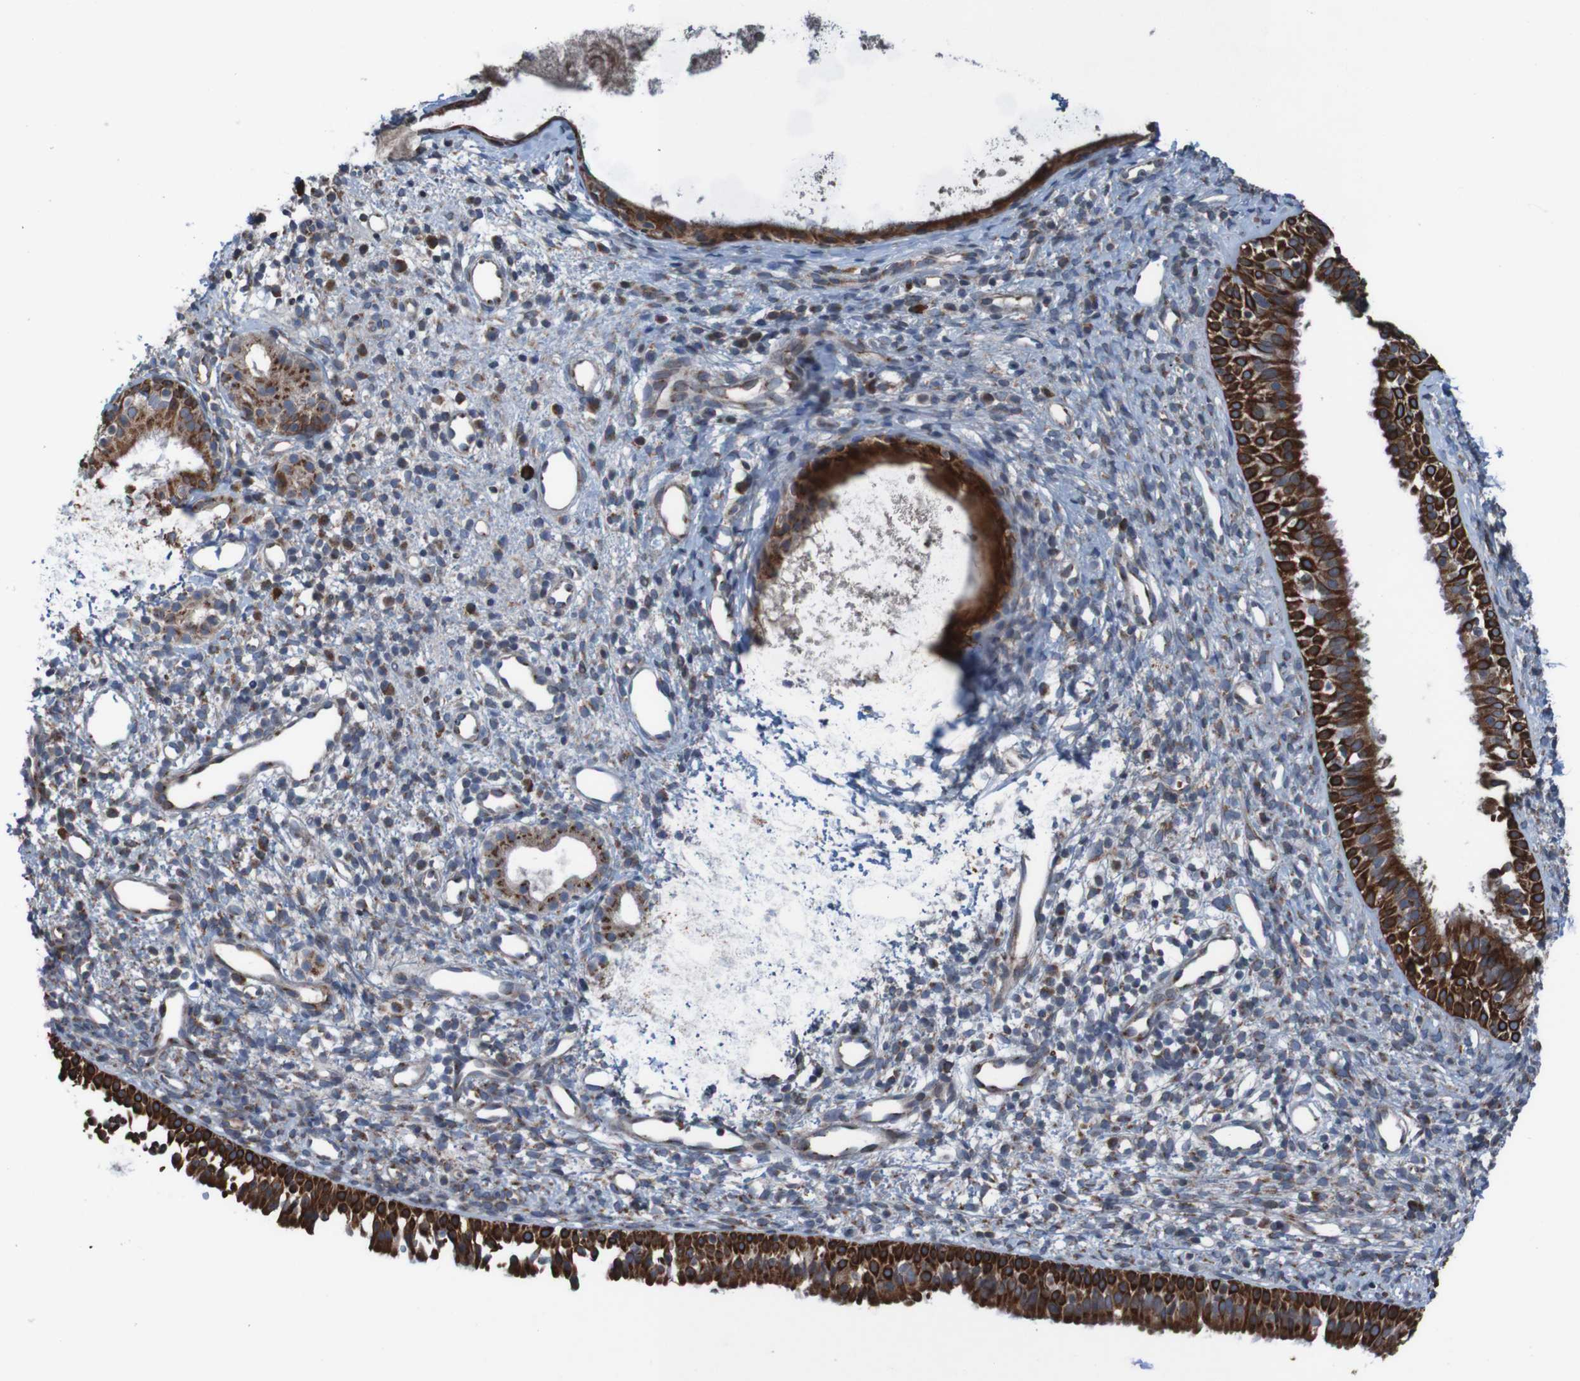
{"staining": {"intensity": "strong", "quantity": ">75%", "location": "cytoplasmic/membranous"}, "tissue": "nasopharynx", "cell_type": "Respiratory epithelial cells", "image_type": "normal", "snomed": [{"axis": "morphology", "description": "Normal tissue, NOS"}, {"axis": "topography", "description": "Nasopharynx"}], "caption": "Immunohistochemistry (IHC) micrograph of normal nasopharynx stained for a protein (brown), which exhibits high levels of strong cytoplasmic/membranous positivity in approximately >75% of respiratory epithelial cells.", "gene": "UNG", "patient": {"sex": "male", "age": 22}}